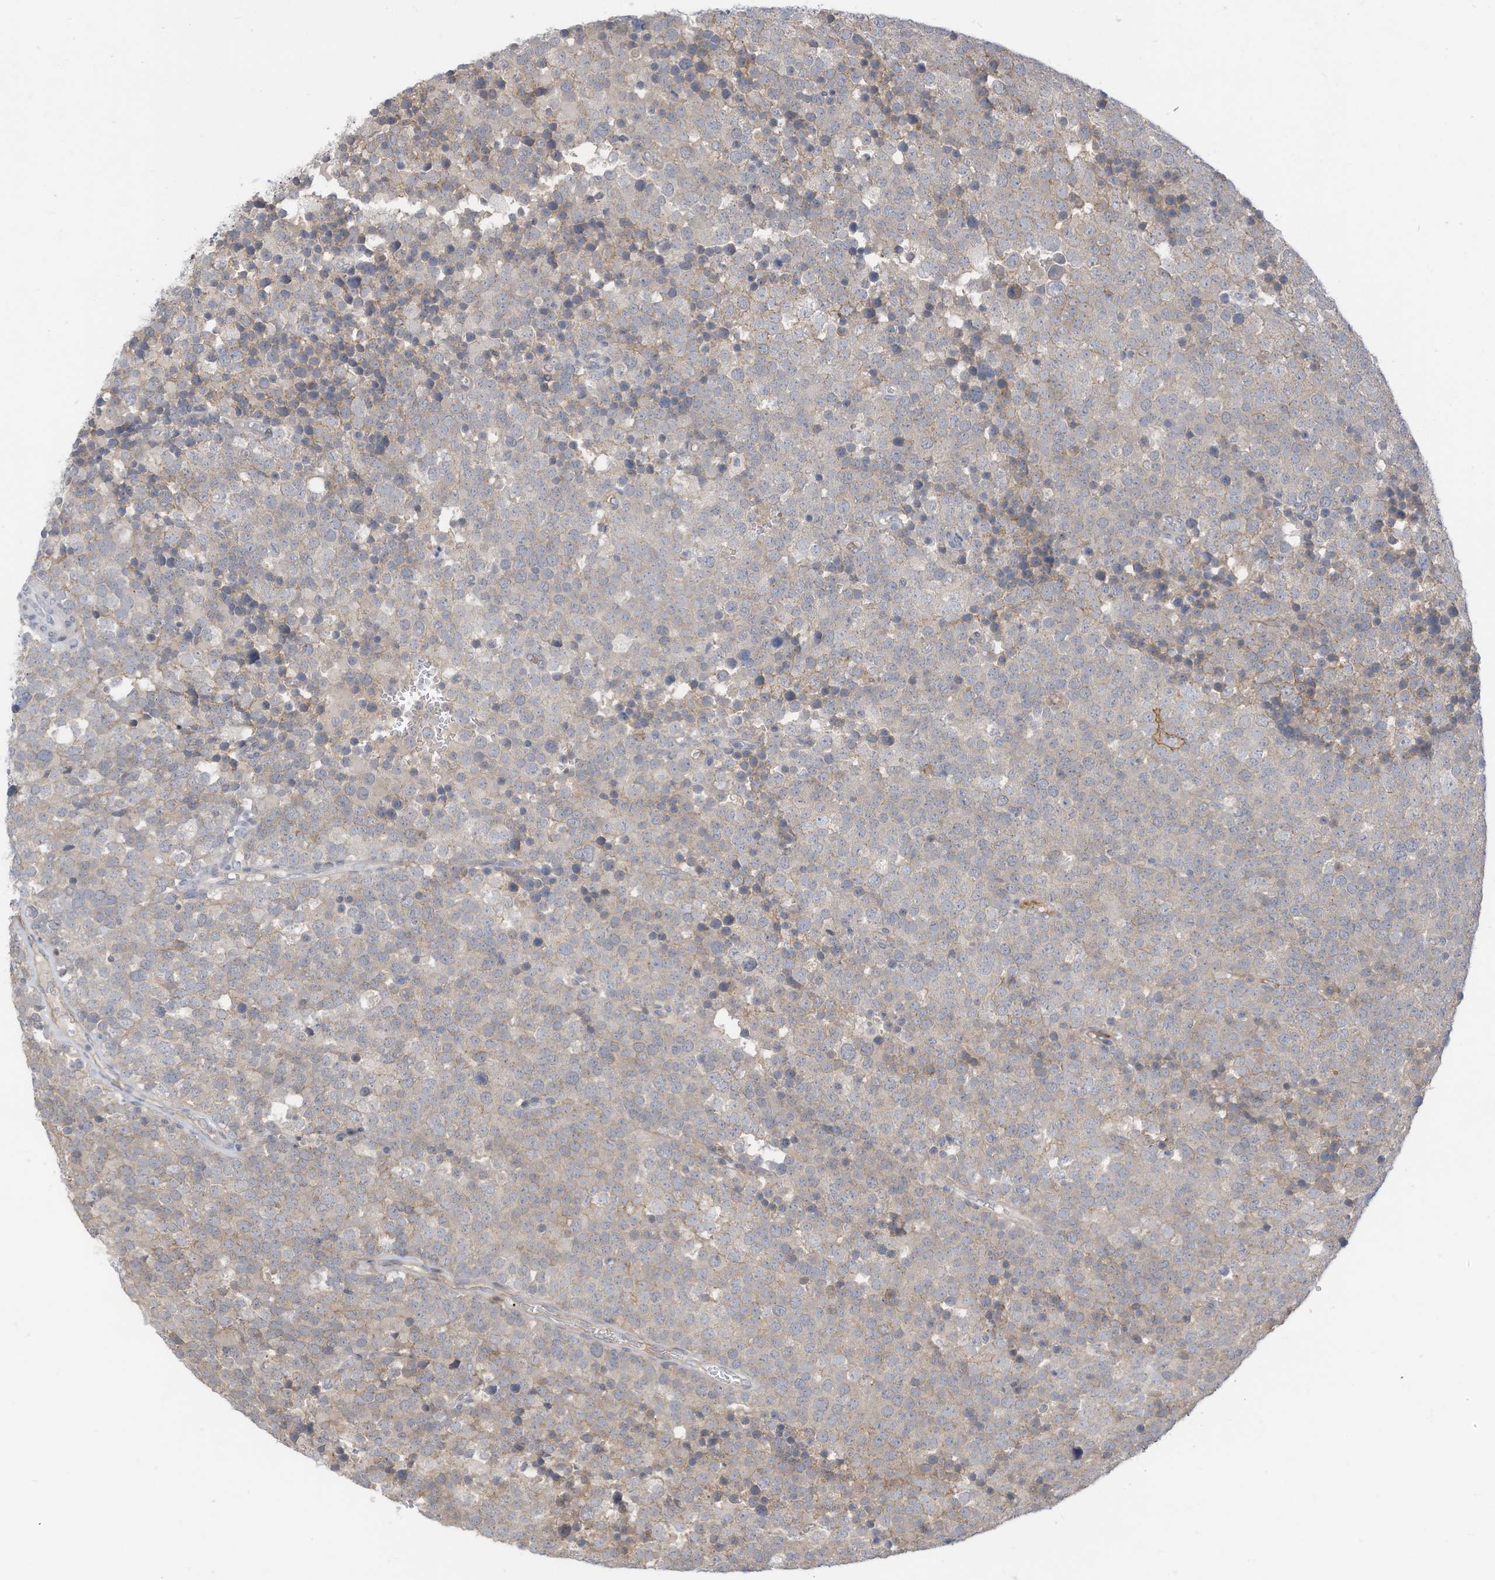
{"staining": {"intensity": "negative", "quantity": "none", "location": "none"}, "tissue": "testis cancer", "cell_type": "Tumor cells", "image_type": "cancer", "snomed": [{"axis": "morphology", "description": "Seminoma, NOS"}, {"axis": "topography", "description": "Testis"}], "caption": "An immunohistochemistry image of testis cancer is shown. There is no staining in tumor cells of testis cancer.", "gene": "SLC1A5", "patient": {"sex": "male", "age": 71}}